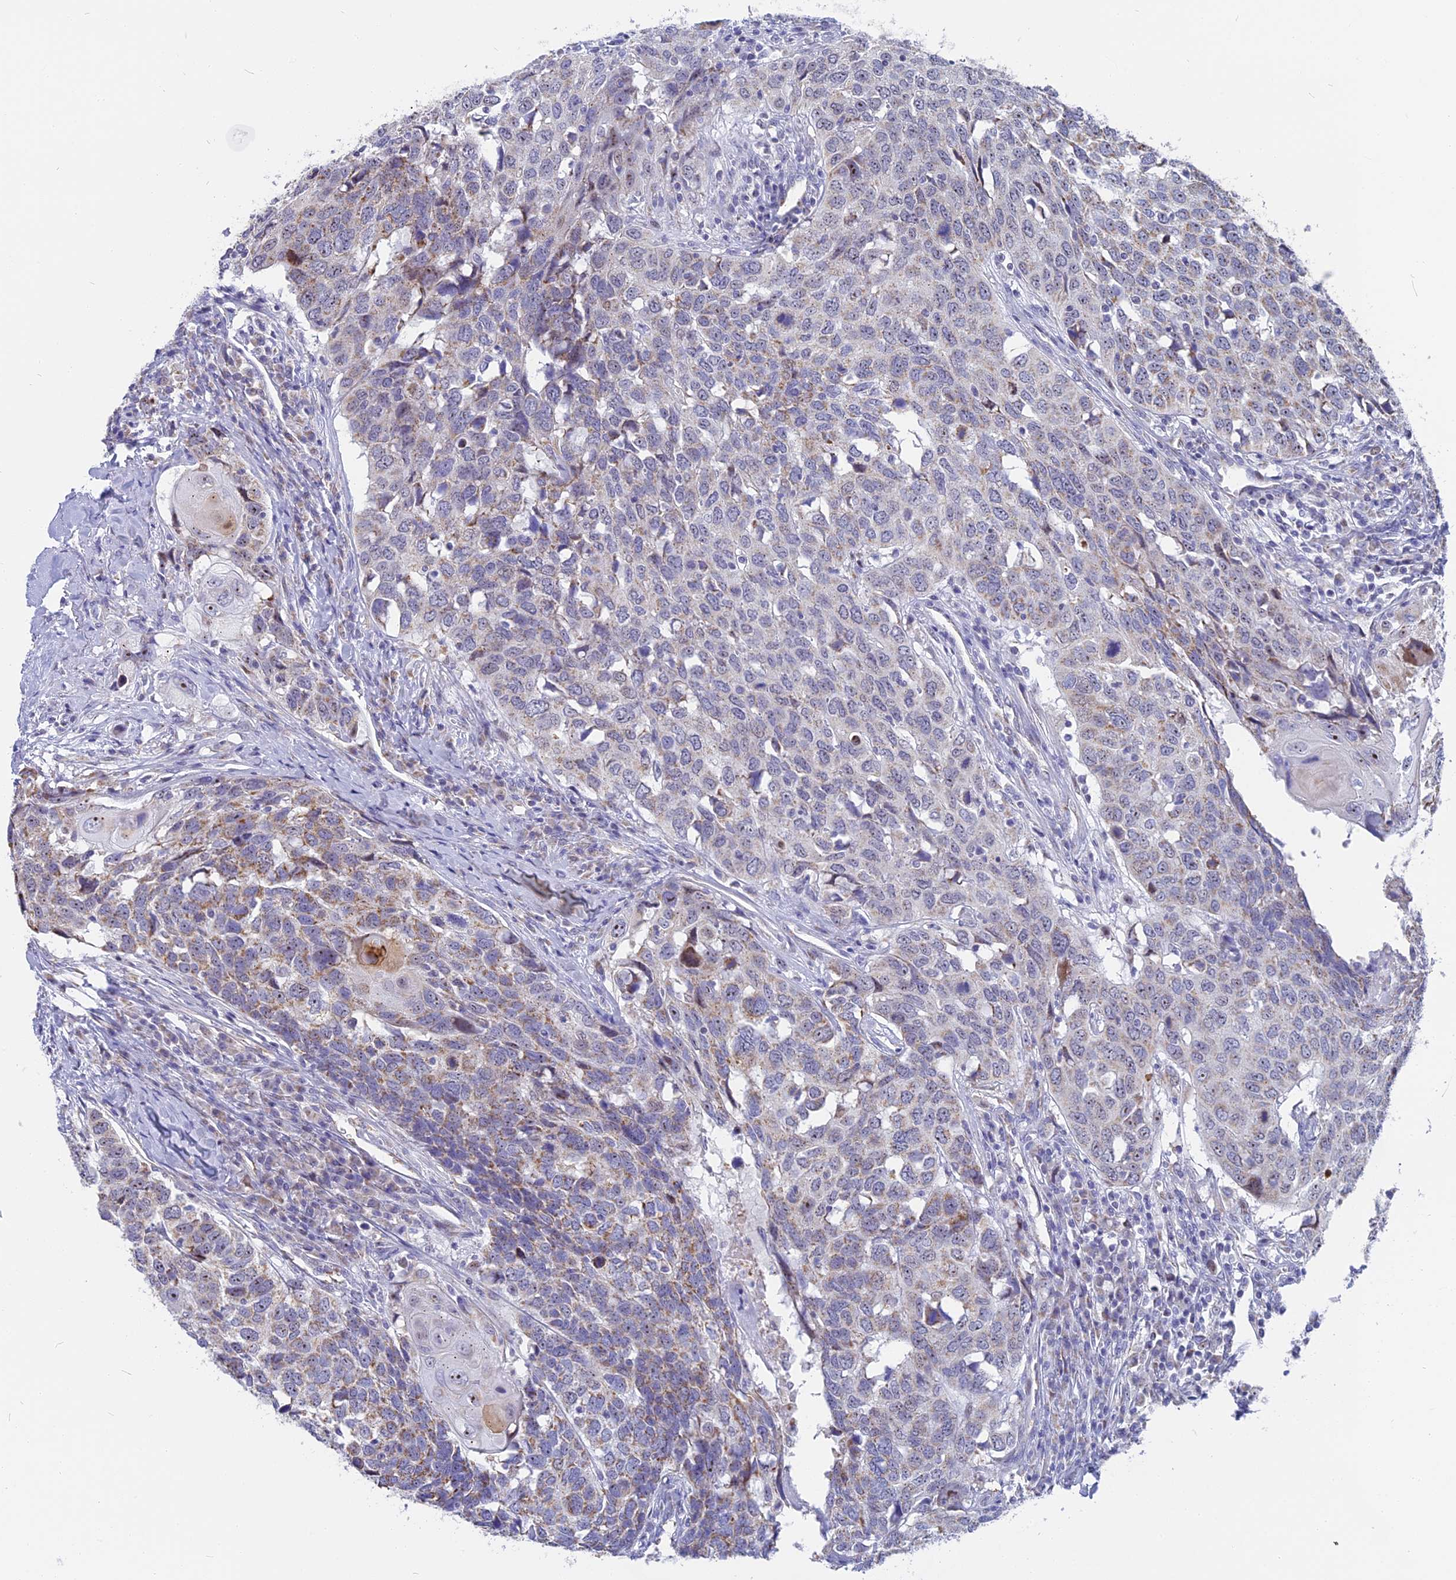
{"staining": {"intensity": "weak", "quantity": "<25%", "location": "cytoplasmic/membranous"}, "tissue": "head and neck cancer", "cell_type": "Tumor cells", "image_type": "cancer", "snomed": [{"axis": "morphology", "description": "Squamous cell carcinoma, NOS"}, {"axis": "topography", "description": "Head-Neck"}], "caption": "Image shows no protein positivity in tumor cells of head and neck cancer tissue.", "gene": "DTWD1", "patient": {"sex": "male", "age": 66}}